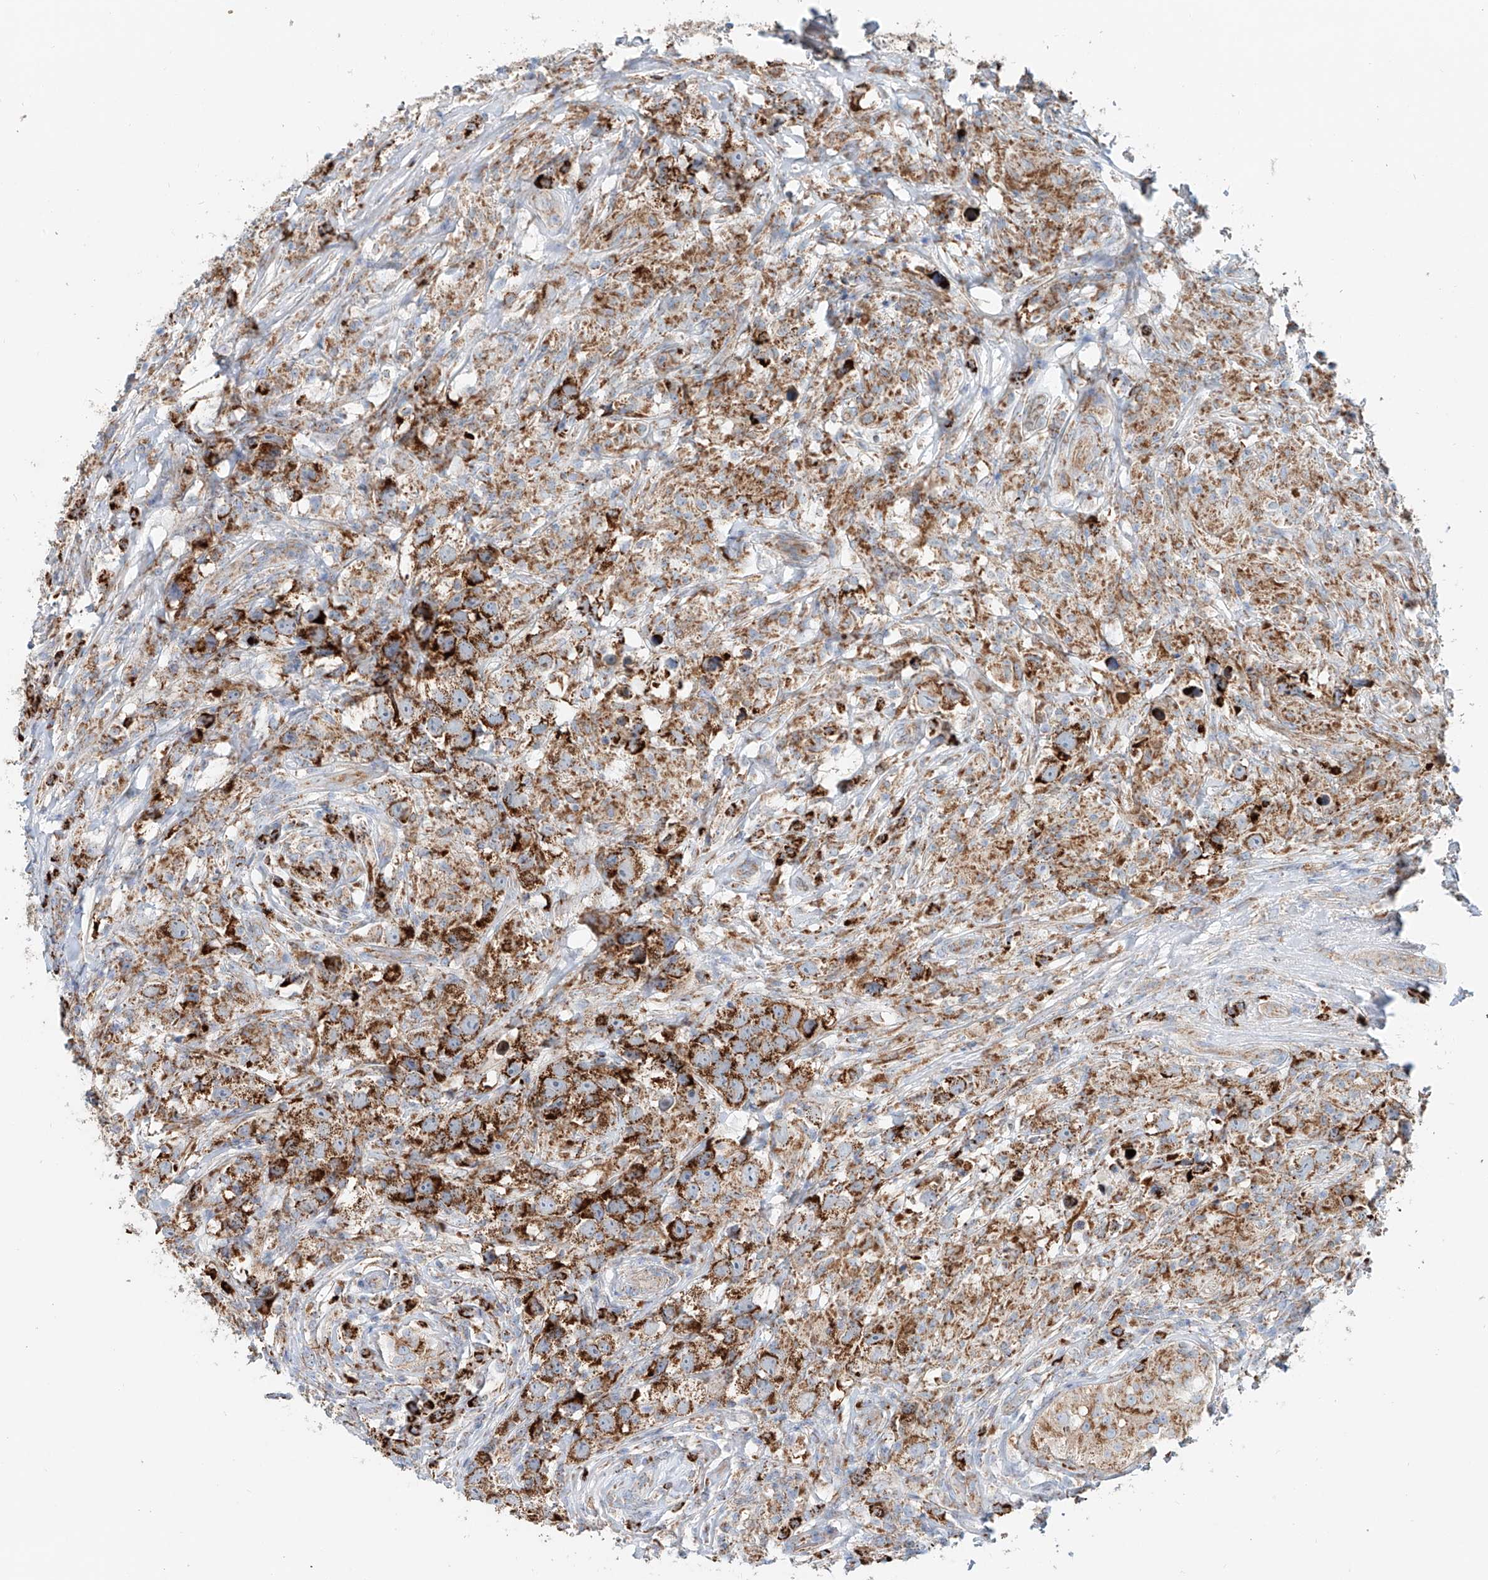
{"staining": {"intensity": "strong", "quantity": ">75%", "location": "cytoplasmic/membranous"}, "tissue": "testis cancer", "cell_type": "Tumor cells", "image_type": "cancer", "snomed": [{"axis": "morphology", "description": "Seminoma, NOS"}, {"axis": "topography", "description": "Testis"}], "caption": "A high amount of strong cytoplasmic/membranous positivity is present in approximately >75% of tumor cells in seminoma (testis) tissue.", "gene": "CARD10", "patient": {"sex": "male", "age": 49}}